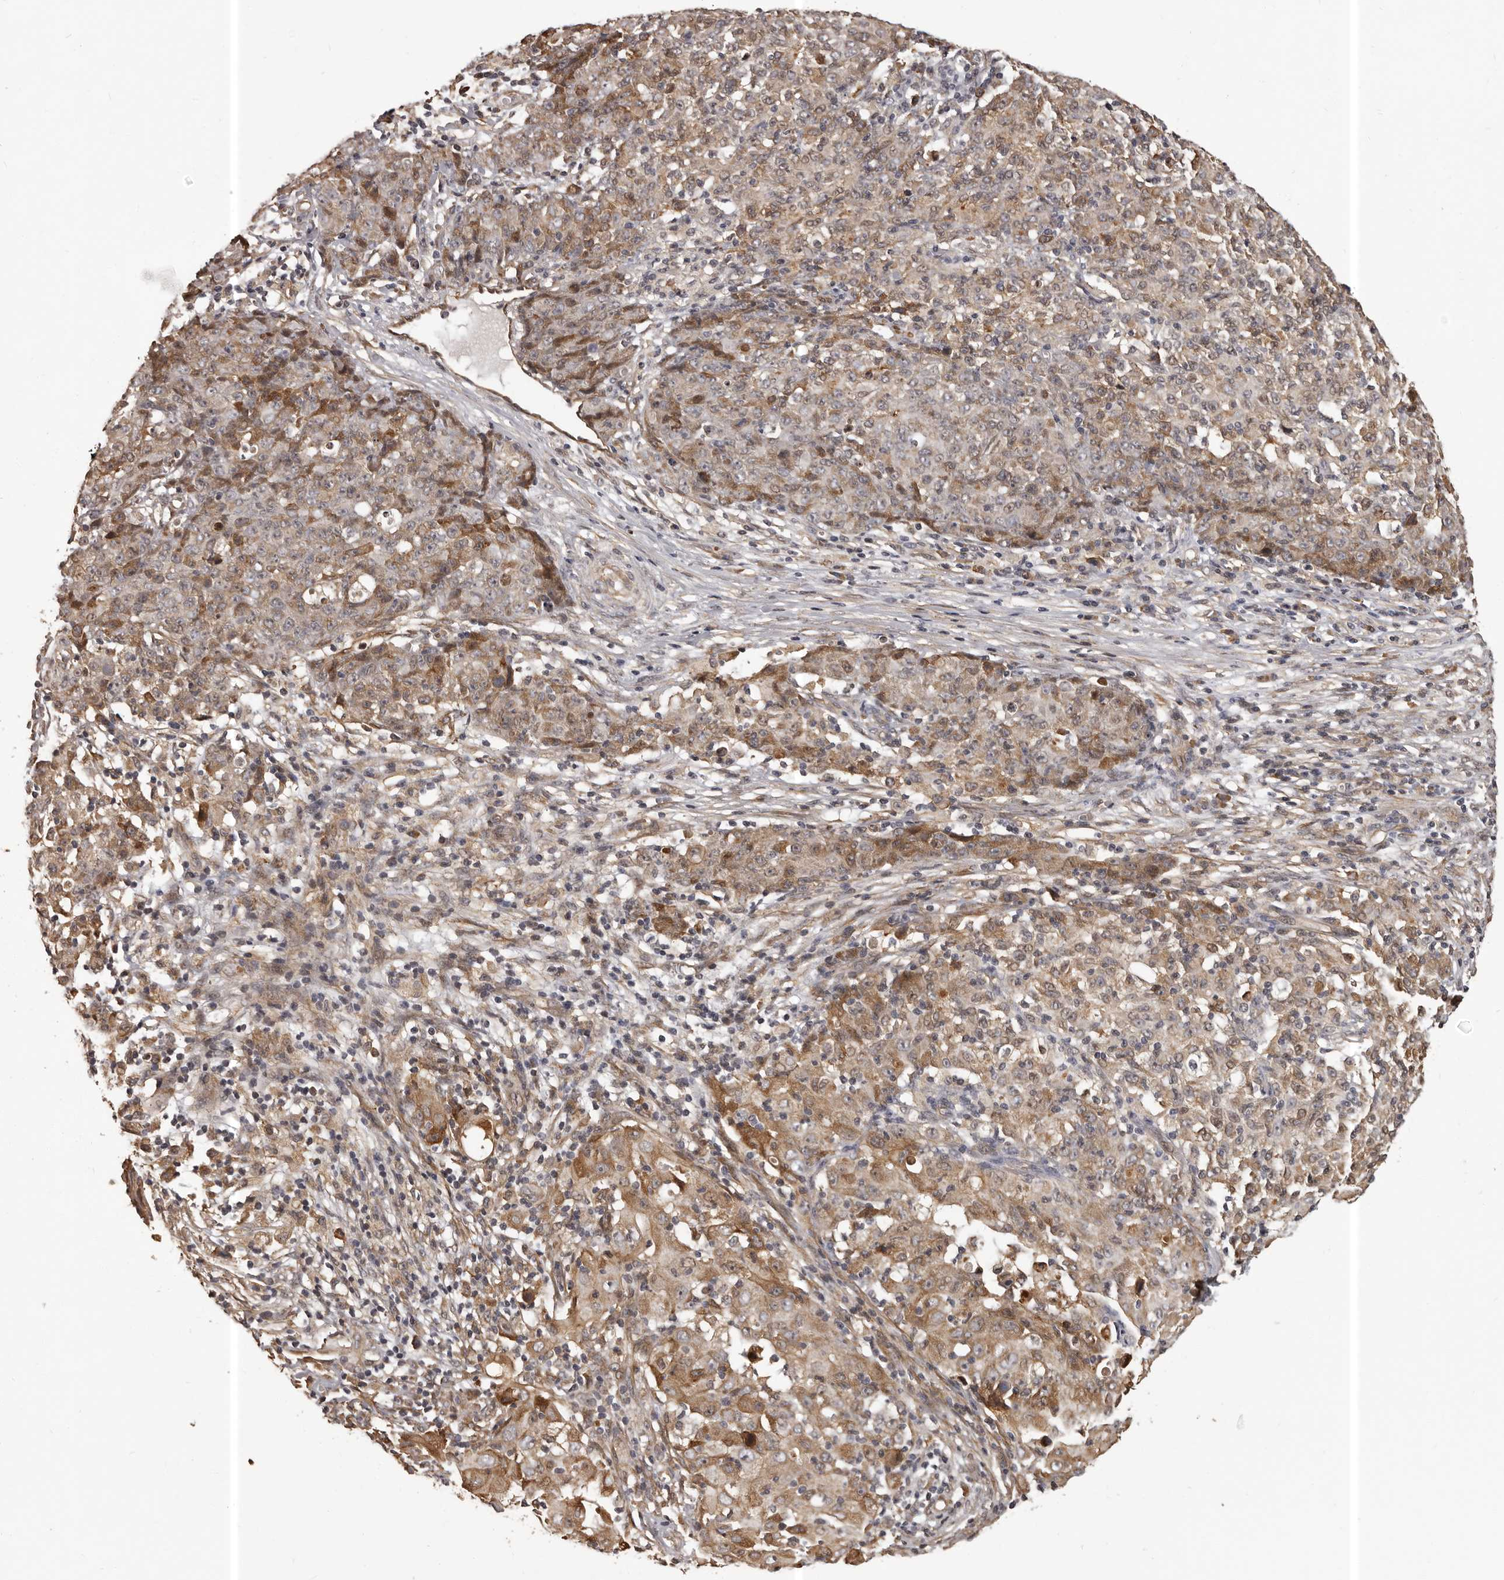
{"staining": {"intensity": "moderate", "quantity": "<25%", "location": "cytoplasmic/membranous"}, "tissue": "ovarian cancer", "cell_type": "Tumor cells", "image_type": "cancer", "snomed": [{"axis": "morphology", "description": "Carcinoma, endometroid"}, {"axis": "topography", "description": "Ovary"}], "caption": "A low amount of moderate cytoplasmic/membranous positivity is appreciated in about <25% of tumor cells in endometroid carcinoma (ovarian) tissue.", "gene": "SLITRK6", "patient": {"sex": "female", "age": 42}}